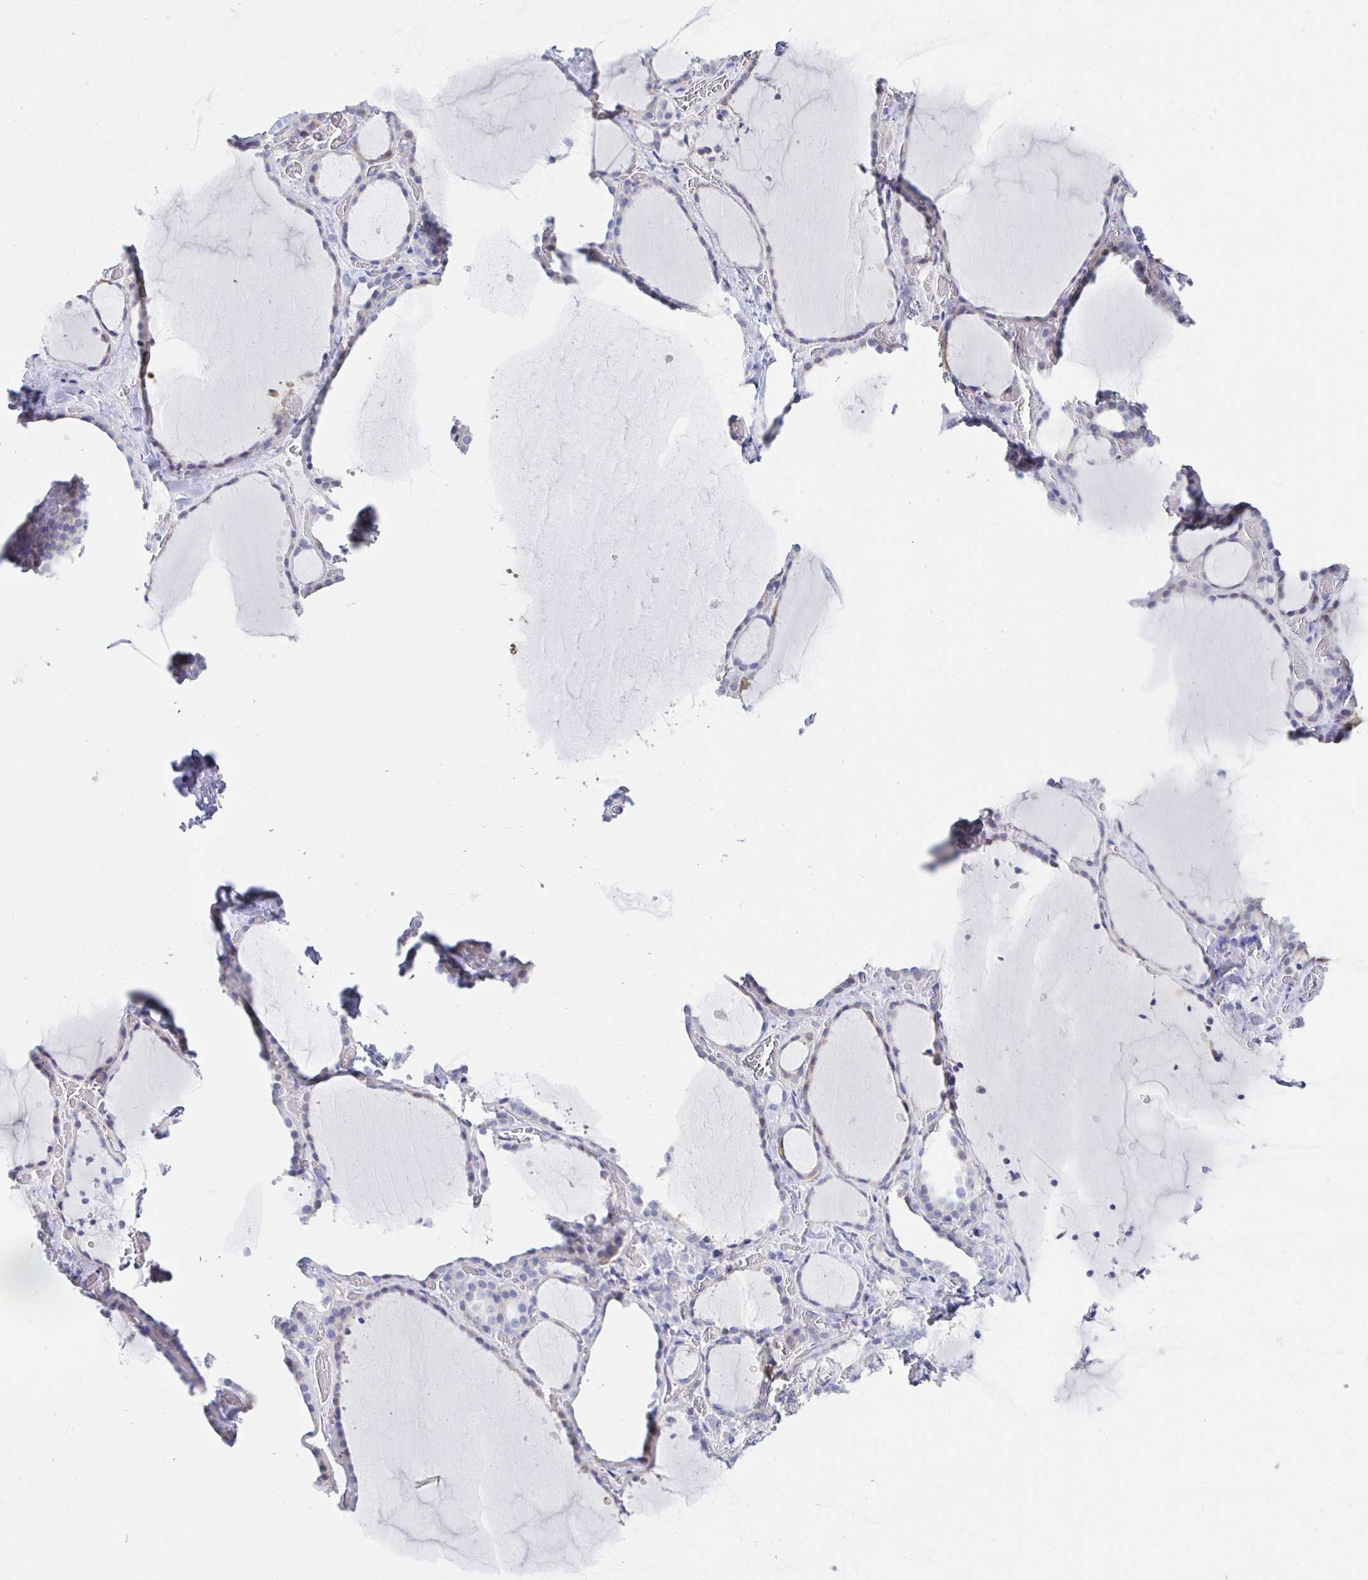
{"staining": {"intensity": "negative", "quantity": "none", "location": "none"}, "tissue": "thyroid gland", "cell_type": "Glandular cells", "image_type": "normal", "snomed": [{"axis": "morphology", "description": "Normal tissue, NOS"}, {"axis": "topography", "description": "Thyroid gland"}], "caption": "This is an immunohistochemistry histopathology image of unremarkable human thyroid gland. There is no staining in glandular cells.", "gene": "UMOD", "patient": {"sex": "female", "age": 36}}